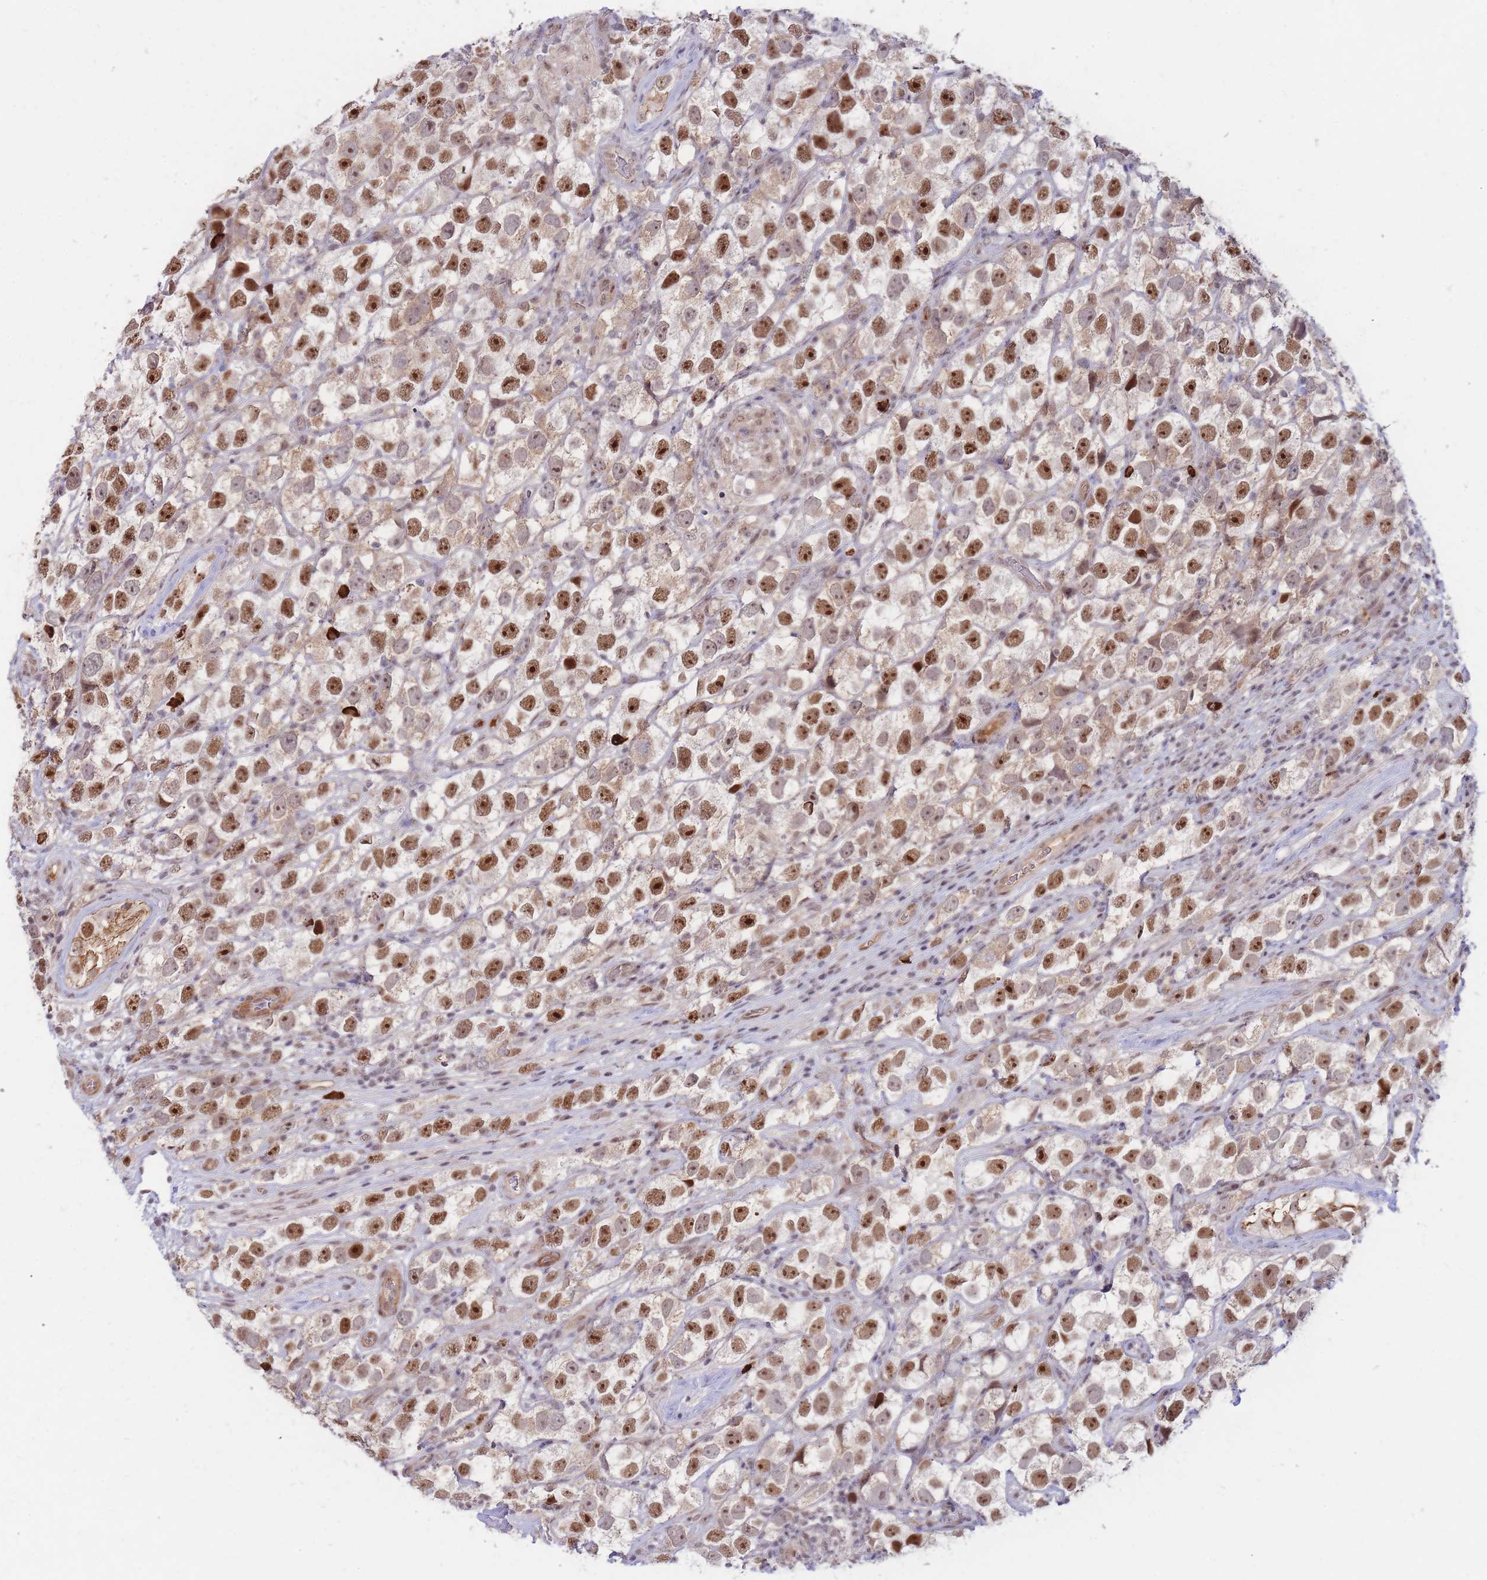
{"staining": {"intensity": "moderate", "quantity": ">75%", "location": "nuclear"}, "tissue": "testis cancer", "cell_type": "Tumor cells", "image_type": "cancer", "snomed": [{"axis": "morphology", "description": "Seminoma, NOS"}, {"axis": "topography", "description": "Testis"}], "caption": "A photomicrograph of human testis seminoma stained for a protein reveals moderate nuclear brown staining in tumor cells.", "gene": "ERICH6B", "patient": {"sex": "male", "age": 26}}